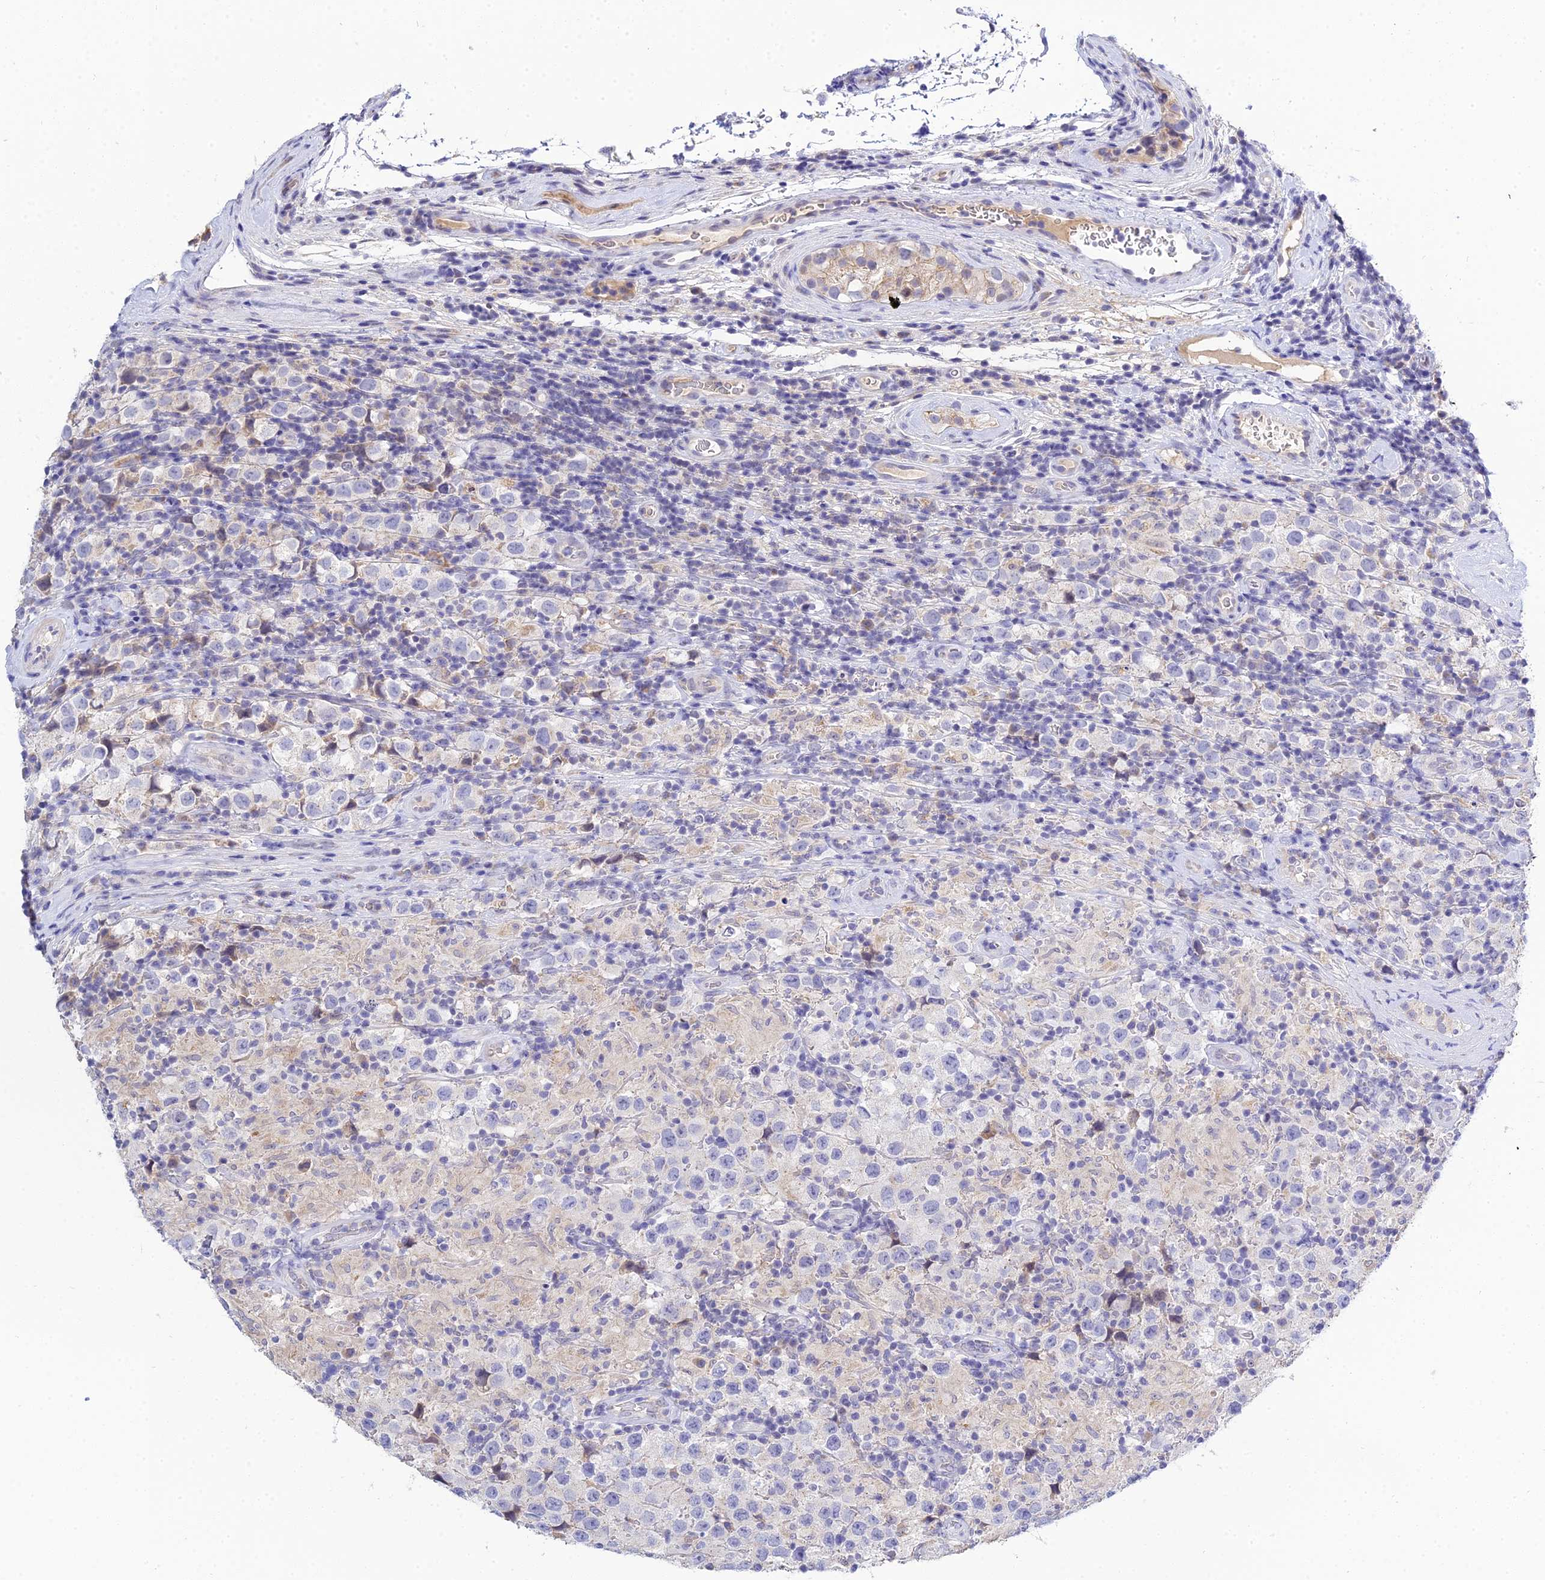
{"staining": {"intensity": "negative", "quantity": "none", "location": "none"}, "tissue": "testis cancer", "cell_type": "Tumor cells", "image_type": "cancer", "snomed": [{"axis": "morphology", "description": "Seminoma, NOS"}, {"axis": "morphology", "description": "Carcinoma, Embryonal, NOS"}, {"axis": "topography", "description": "Testis"}], "caption": "This is an IHC image of testis cancer. There is no staining in tumor cells.", "gene": "ZXDA", "patient": {"sex": "male", "age": 41}}